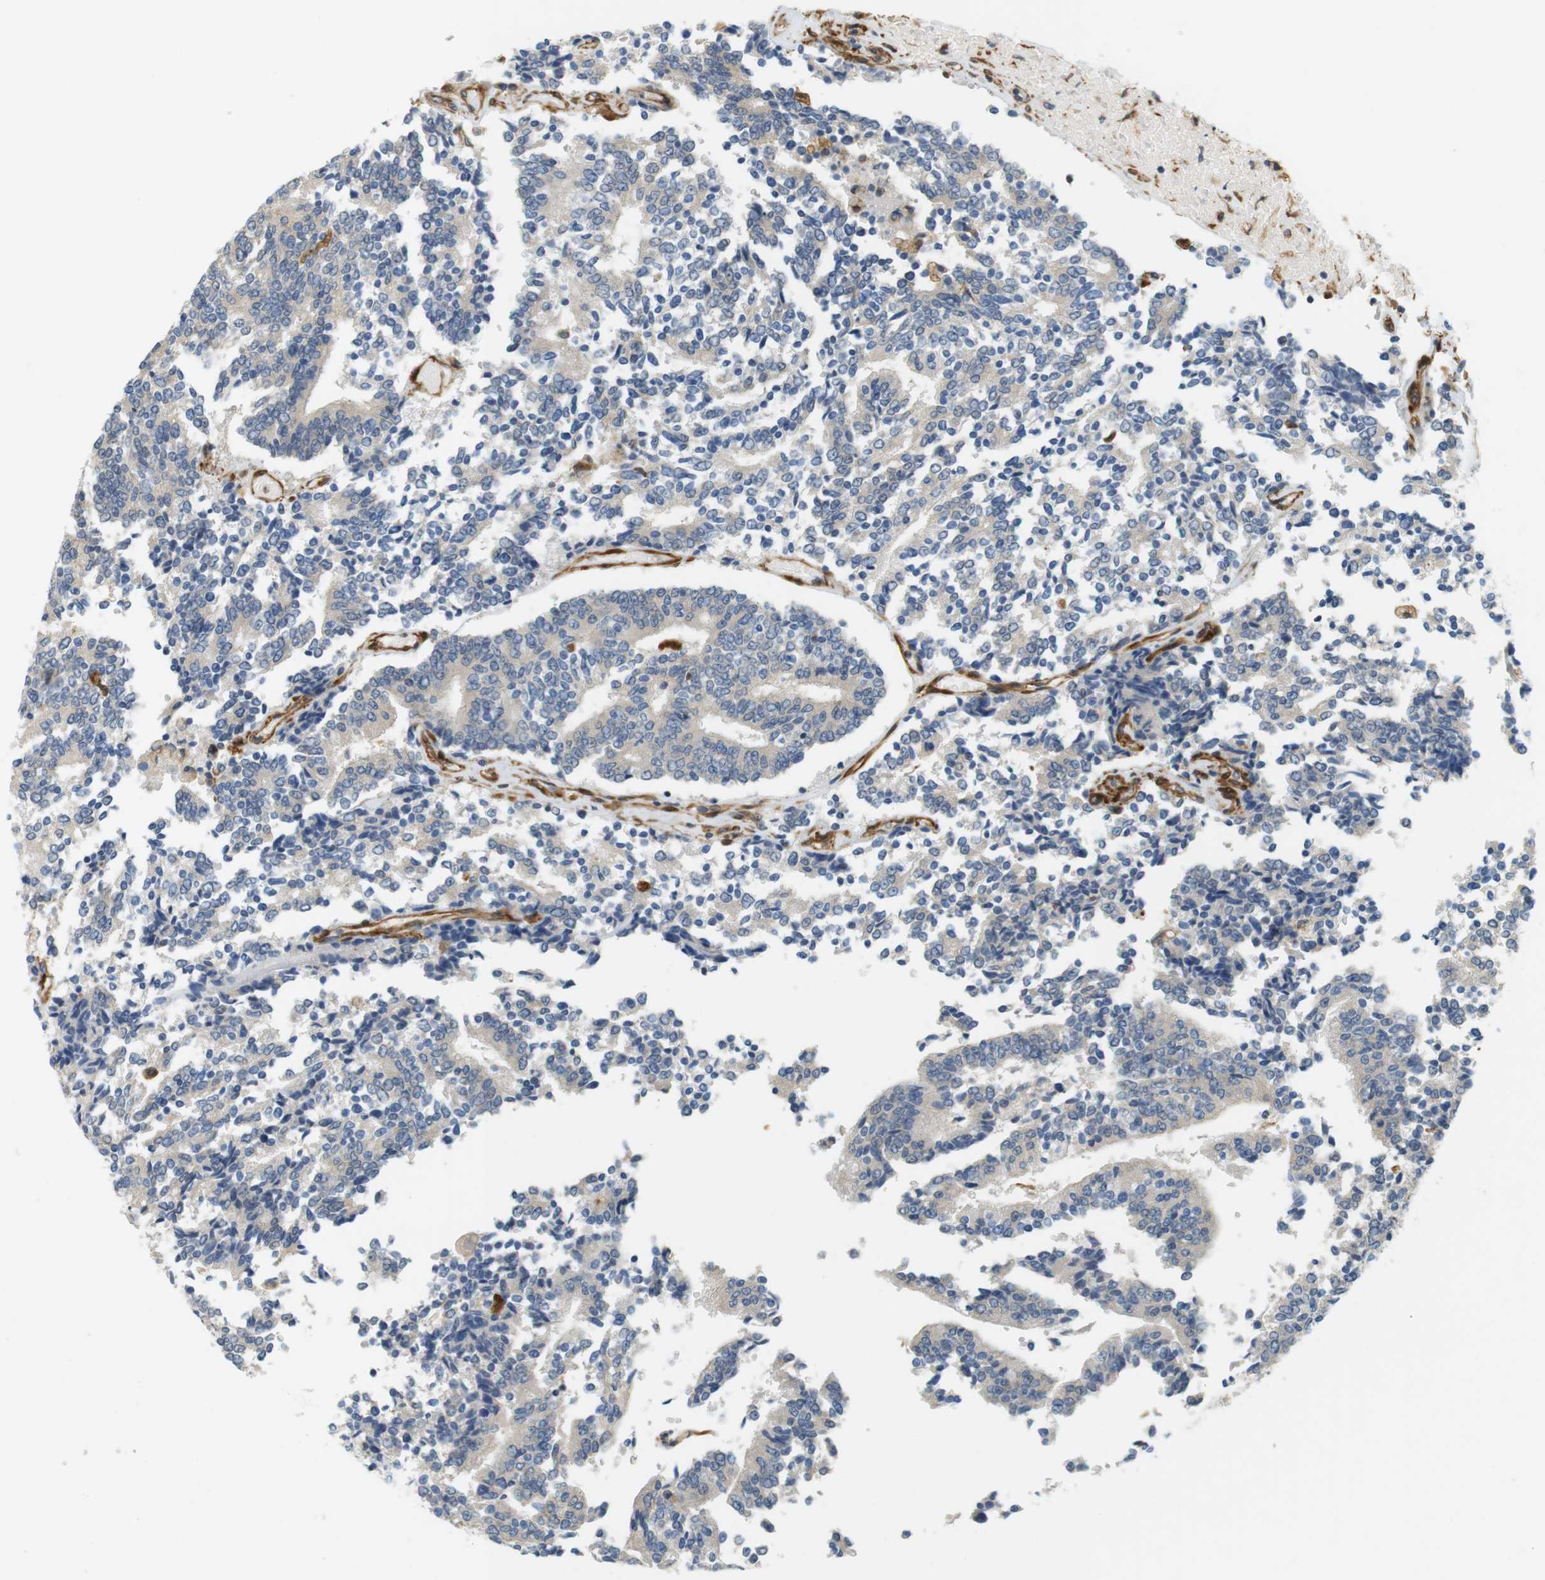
{"staining": {"intensity": "negative", "quantity": "none", "location": "none"}, "tissue": "prostate cancer", "cell_type": "Tumor cells", "image_type": "cancer", "snomed": [{"axis": "morphology", "description": "Normal tissue, NOS"}, {"axis": "morphology", "description": "Adenocarcinoma, High grade"}, {"axis": "topography", "description": "Prostate"}, {"axis": "topography", "description": "Seminal veicle"}], "caption": "This is a micrograph of IHC staining of prostate cancer (high-grade adenocarcinoma), which shows no expression in tumor cells.", "gene": "CYTH3", "patient": {"sex": "male", "age": 55}}